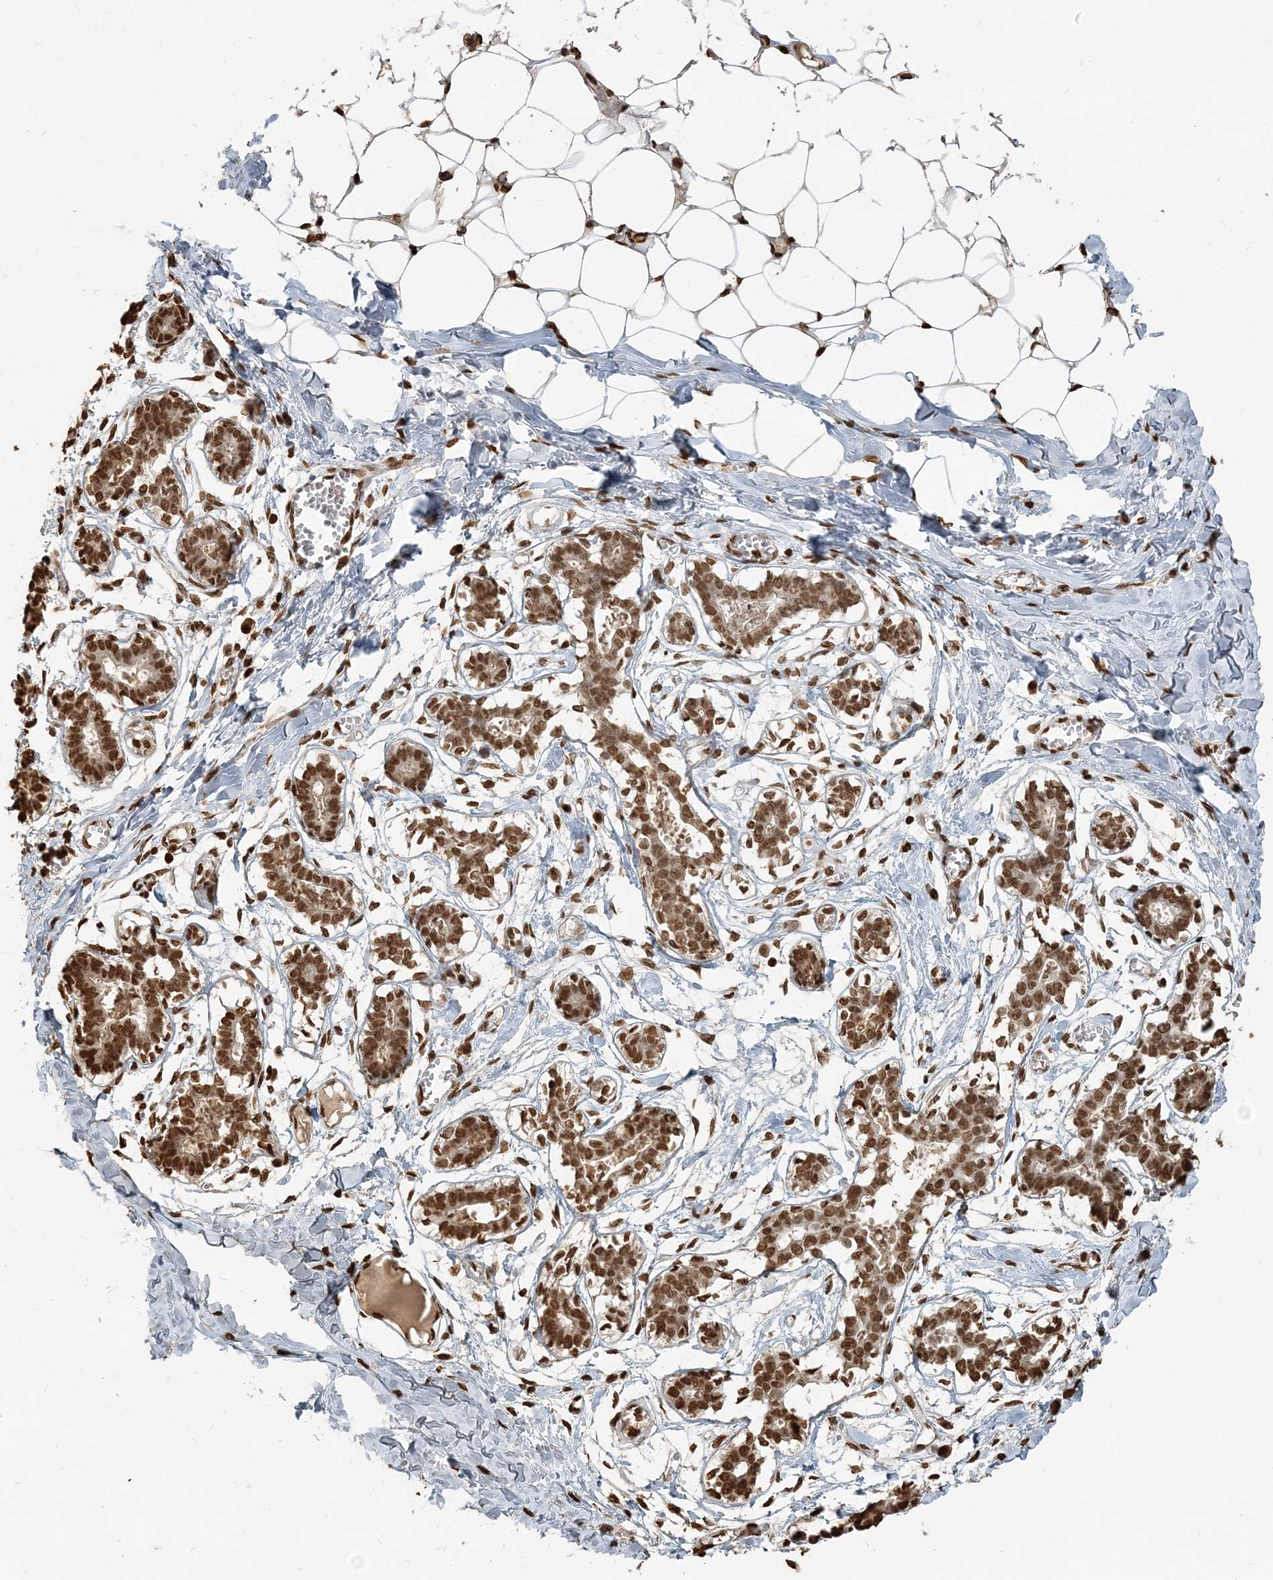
{"staining": {"intensity": "strong", "quantity": ">75%", "location": "nuclear"}, "tissue": "breast", "cell_type": "Adipocytes", "image_type": "normal", "snomed": [{"axis": "morphology", "description": "Normal tissue, NOS"}, {"axis": "topography", "description": "Breast"}], "caption": "IHC (DAB (3,3'-diaminobenzidine)) staining of unremarkable human breast demonstrates strong nuclear protein expression in about >75% of adipocytes.", "gene": "H3", "patient": {"sex": "female", "age": 27}}